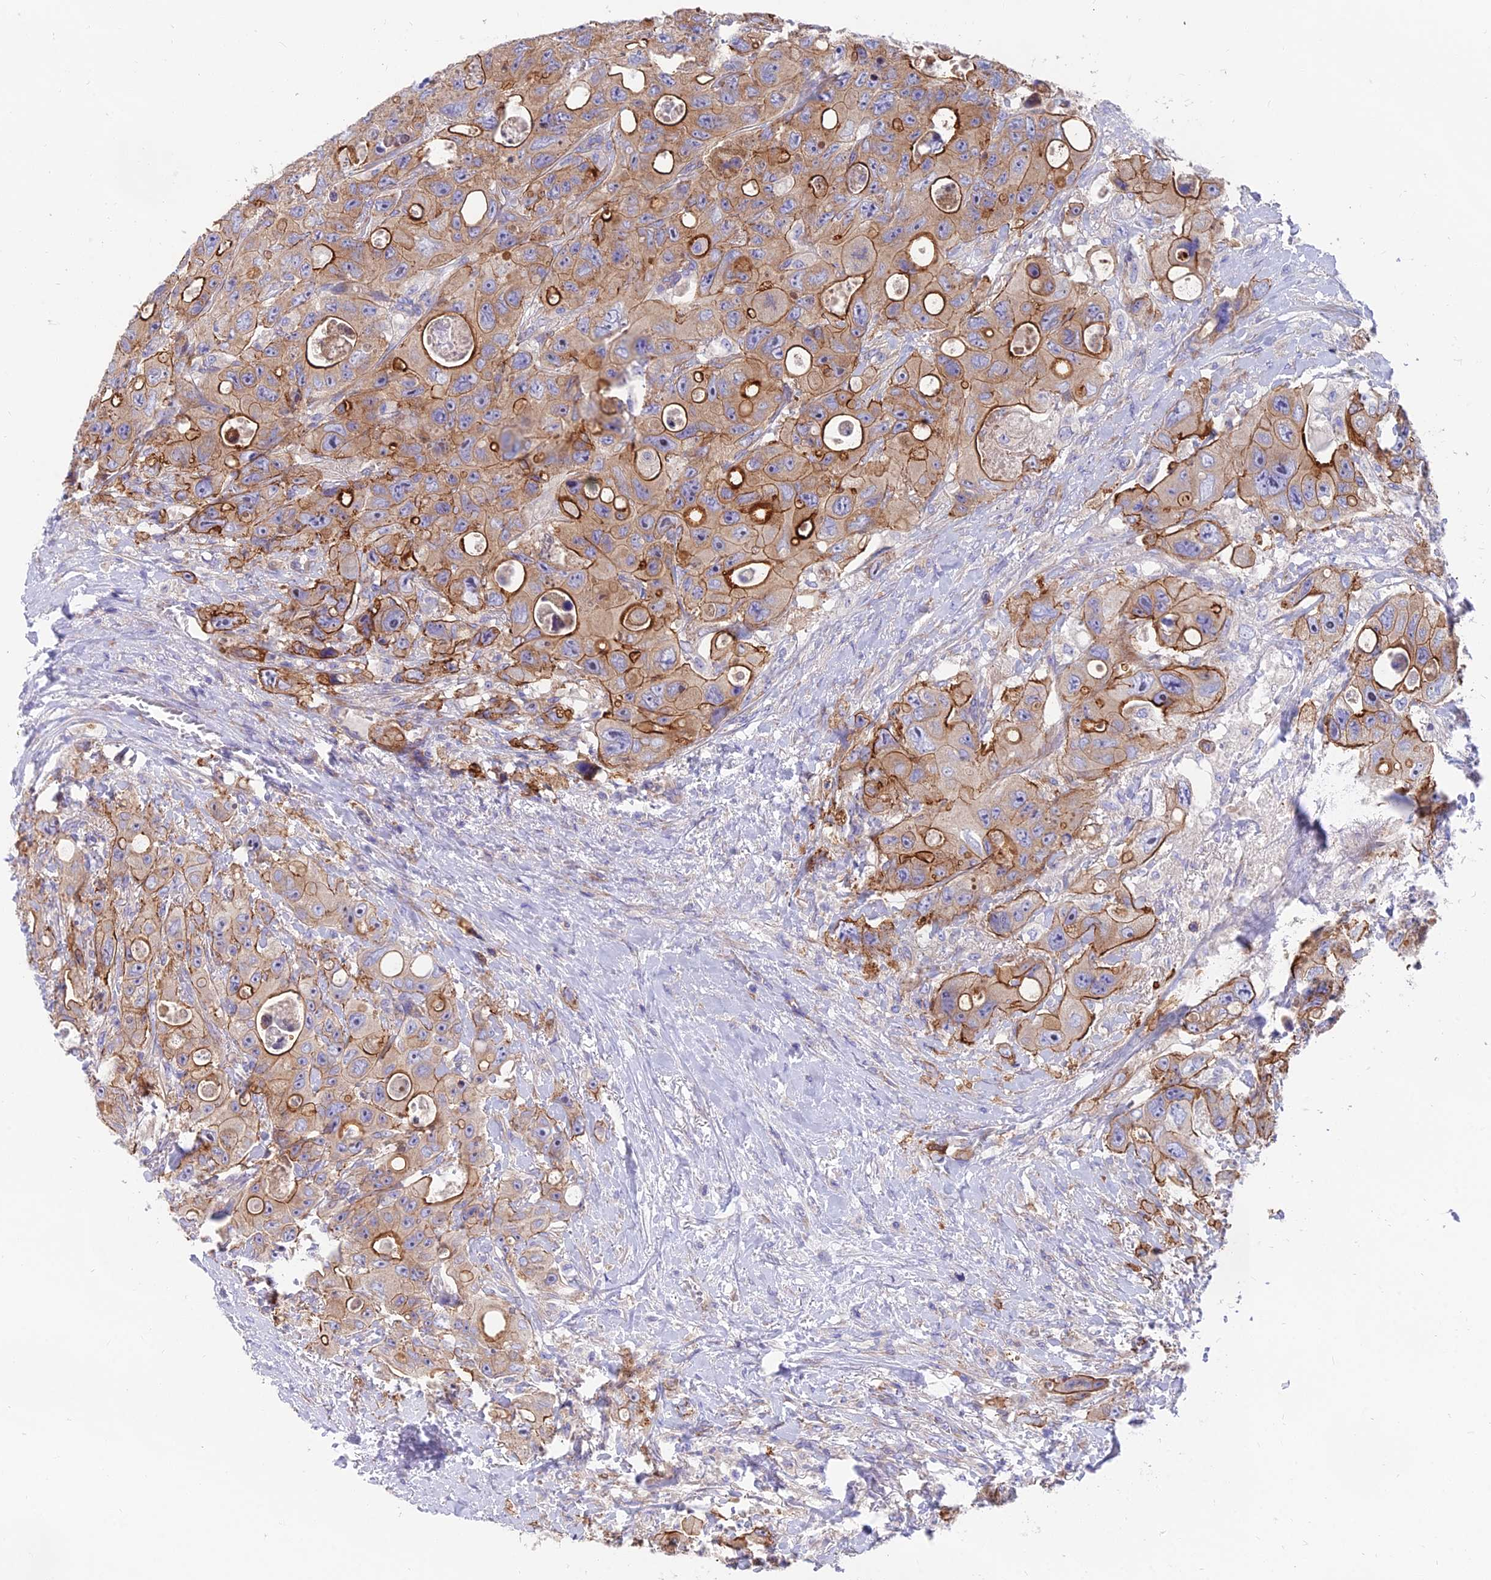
{"staining": {"intensity": "strong", "quantity": "25%-75%", "location": "cytoplasmic/membranous"}, "tissue": "colorectal cancer", "cell_type": "Tumor cells", "image_type": "cancer", "snomed": [{"axis": "morphology", "description": "Adenocarcinoma, NOS"}, {"axis": "topography", "description": "Colon"}], "caption": "Immunohistochemistry (IHC) histopathology image of colorectal cancer stained for a protein (brown), which demonstrates high levels of strong cytoplasmic/membranous expression in about 25%-75% of tumor cells.", "gene": "MVB12A", "patient": {"sex": "female", "age": 46}}